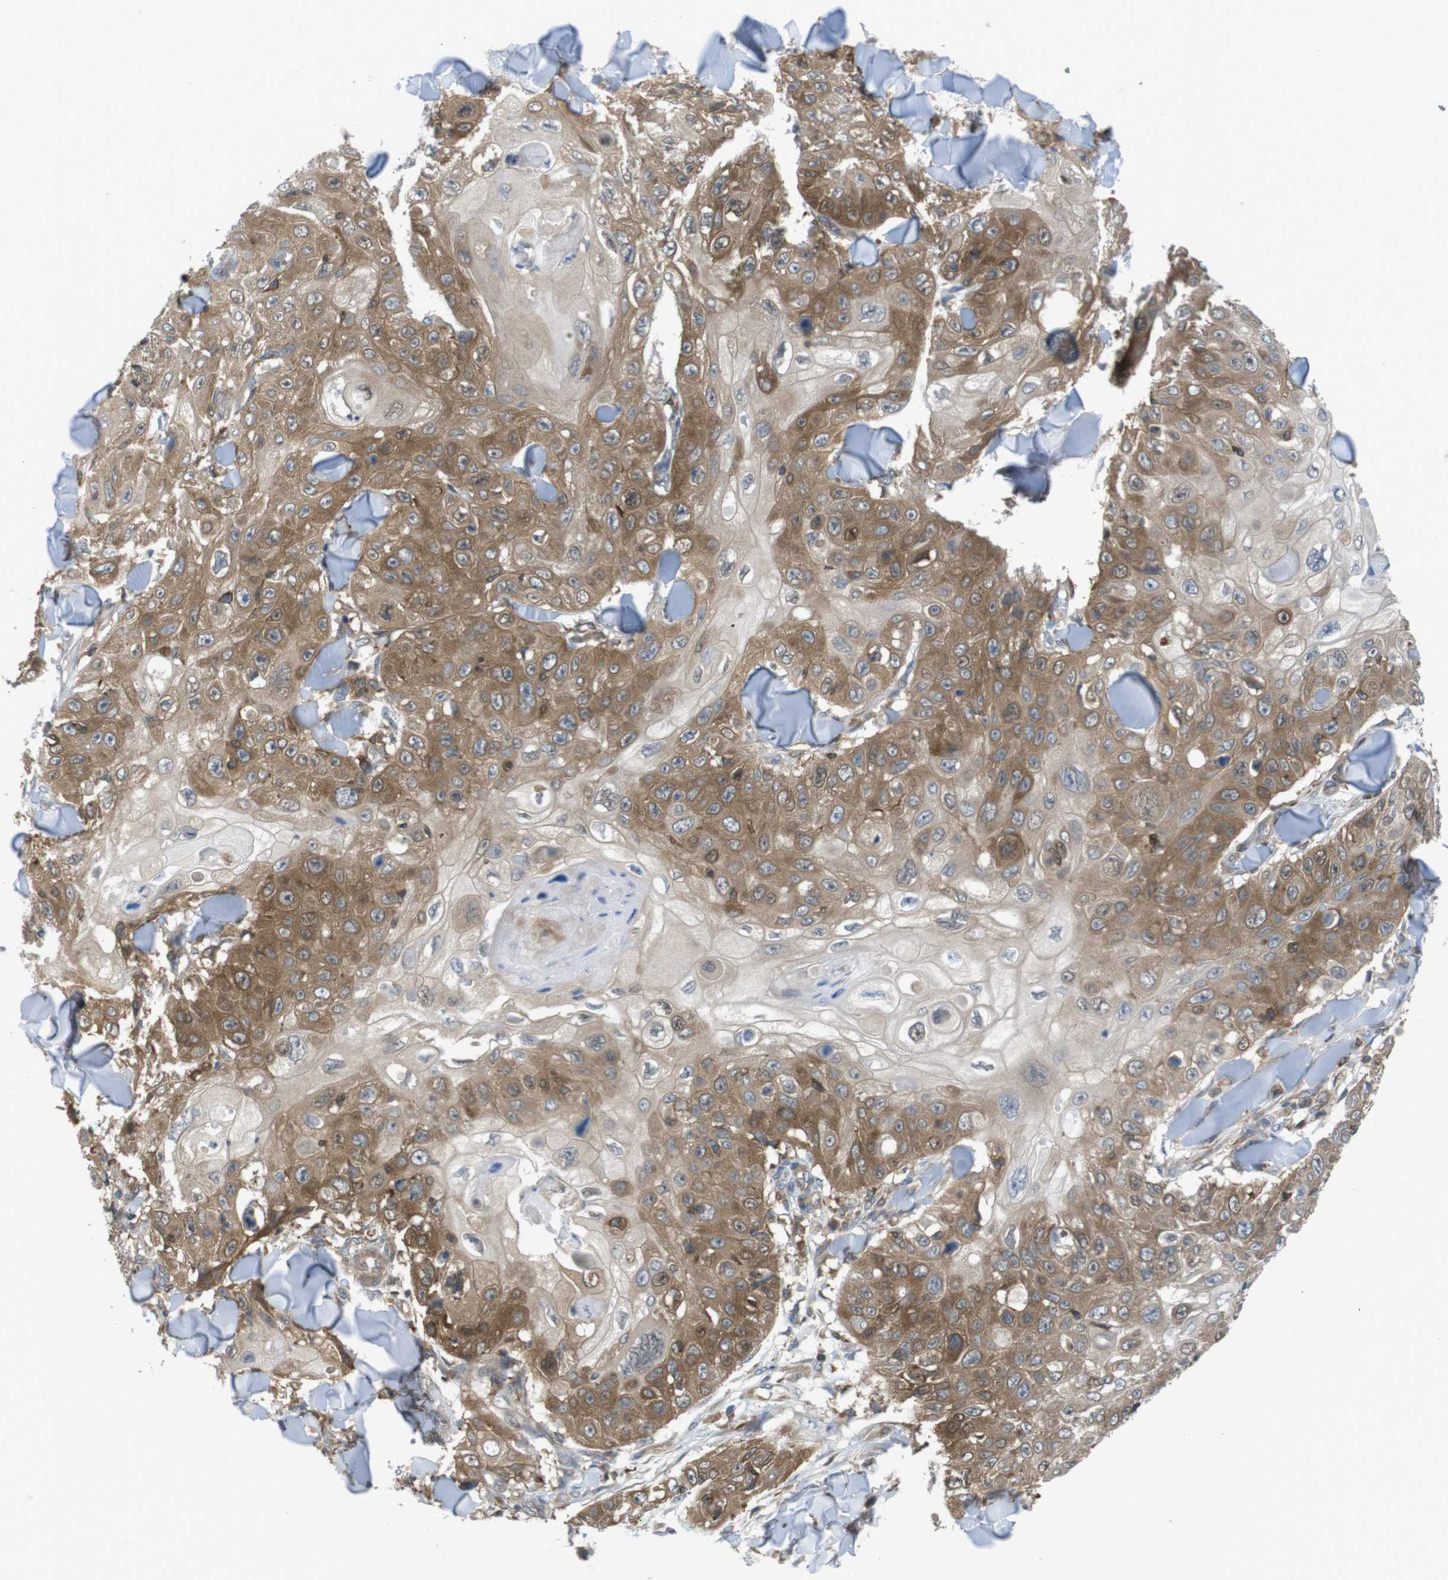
{"staining": {"intensity": "moderate", "quantity": ">75%", "location": "cytoplasmic/membranous"}, "tissue": "skin cancer", "cell_type": "Tumor cells", "image_type": "cancer", "snomed": [{"axis": "morphology", "description": "Squamous cell carcinoma, NOS"}, {"axis": "topography", "description": "Skin"}], "caption": "Tumor cells show medium levels of moderate cytoplasmic/membranous staining in approximately >75% of cells in human skin cancer.", "gene": "MTHFD1", "patient": {"sex": "male", "age": 86}}